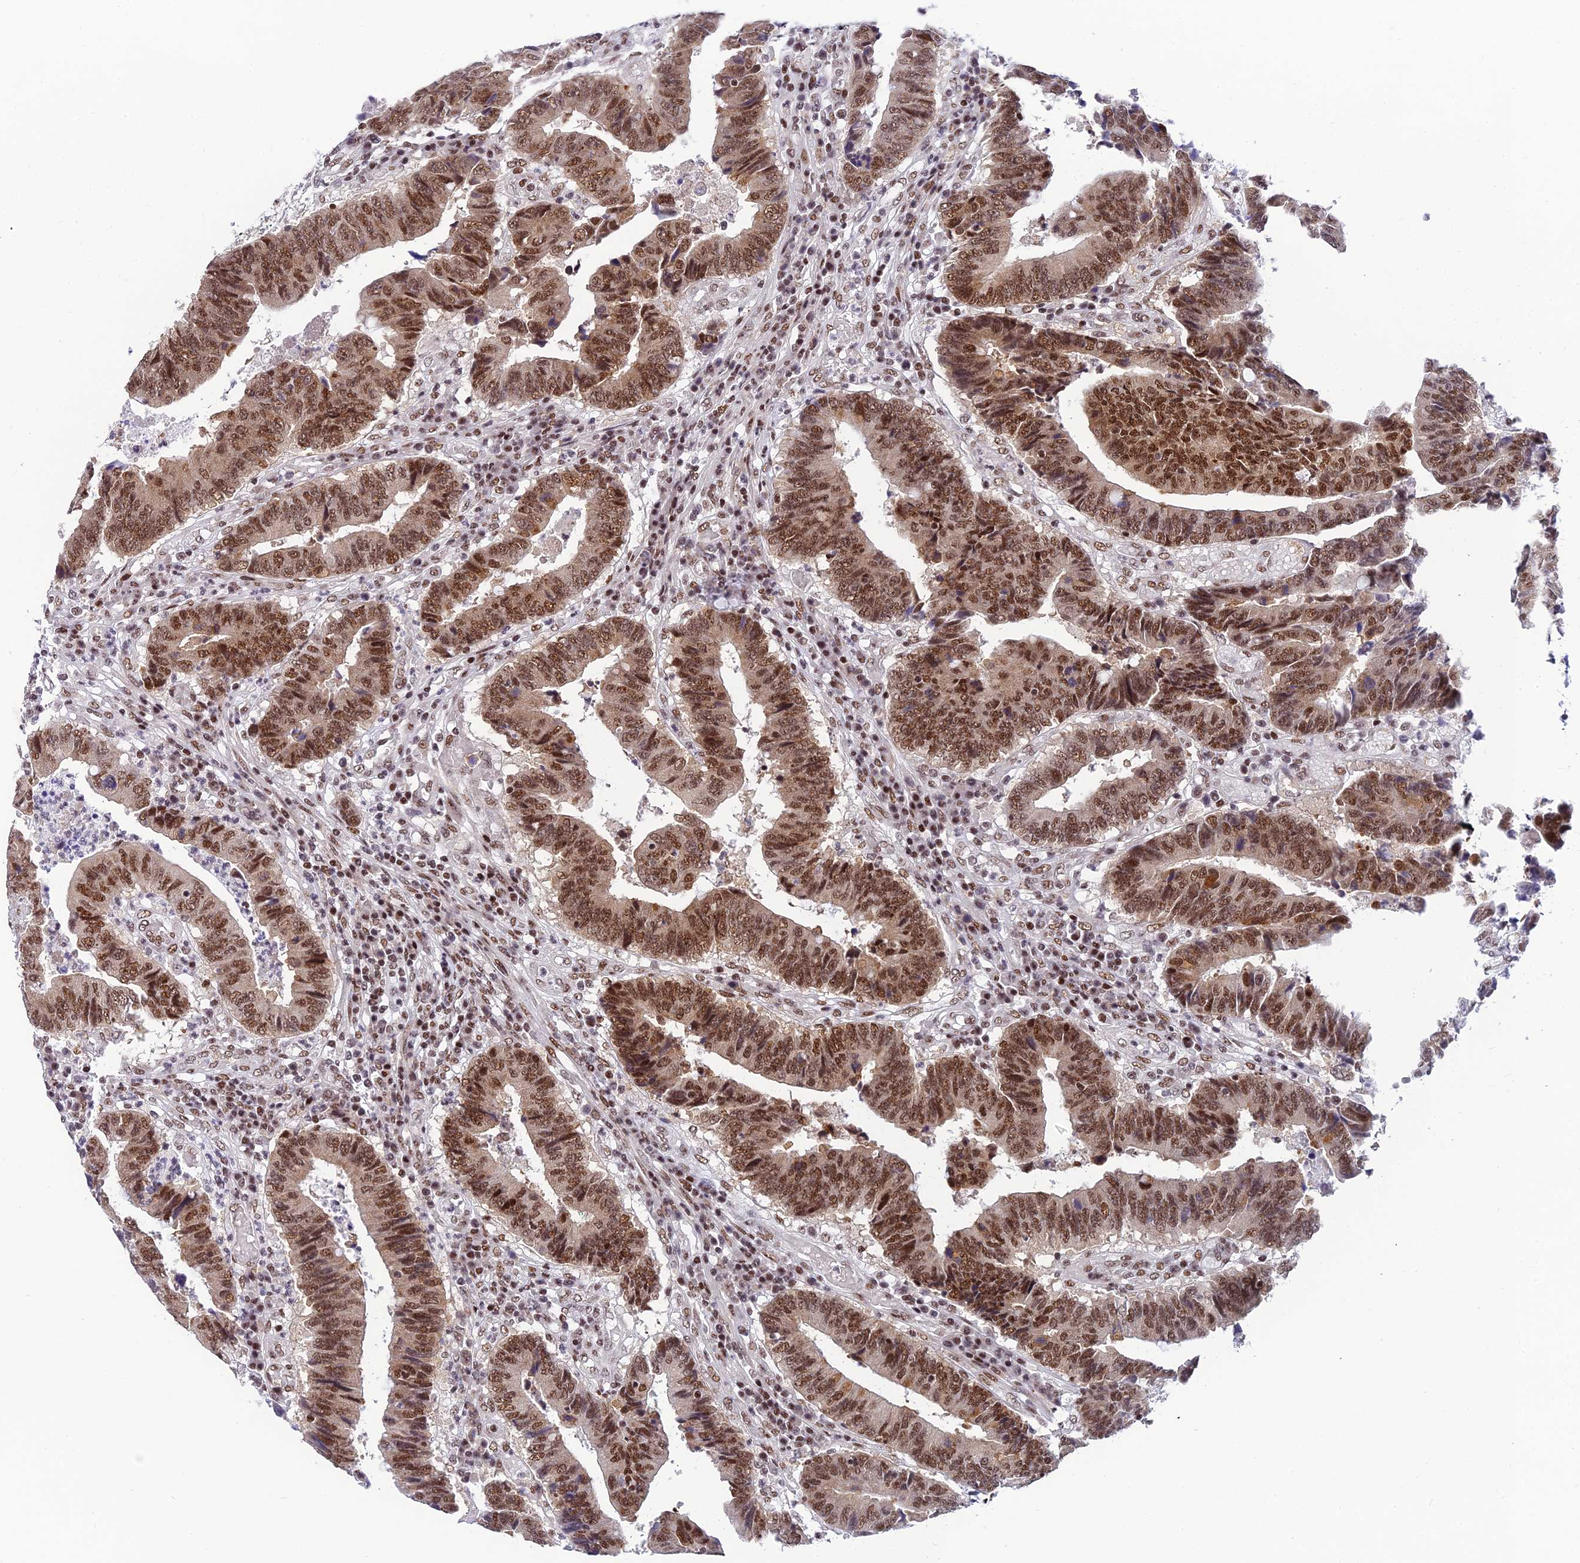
{"staining": {"intensity": "moderate", "quantity": ">75%", "location": "nuclear"}, "tissue": "colorectal cancer", "cell_type": "Tumor cells", "image_type": "cancer", "snomed": [{"axis": "morphology", "description": "Adenocarcinoma, NOS"}, {"axis": "topography", "description": "Rectum"}], "caption": "Tumor cells reveal medium levels of moderate nuclear staining in about >75% of cells in adenocarcinoma (colorectal).", "gene": "USP22", "patient": {"sex": "male", "age": 84}}